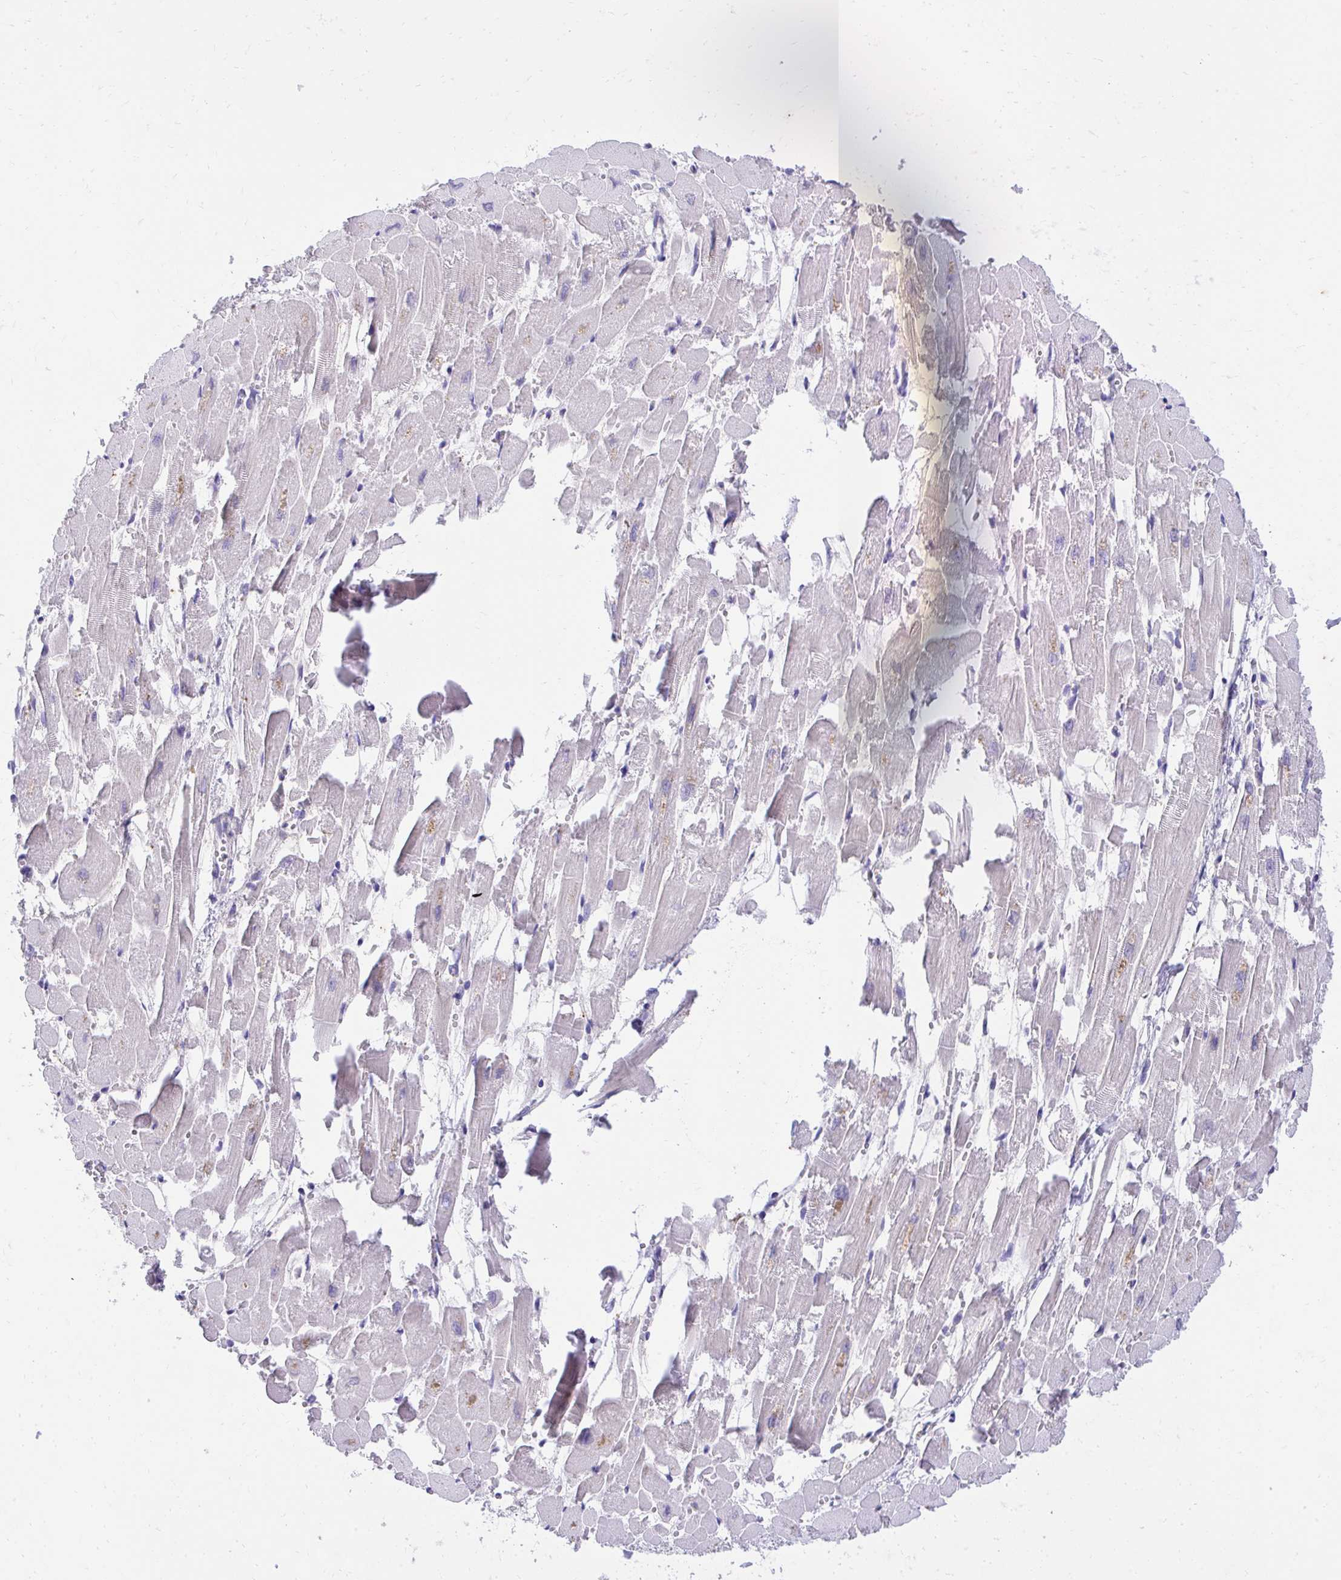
{"staining": {"intensity": "moderate", "quantity": "<25%", "location": "nuclear"}, "tissue": "heart muscle", "cell_type": "Cardiomyocytes", "image_type": "normal", "snomed": [{"axis": "morphology", "description": "Normal tissue, NOS"}, {"axis": "topography", "description": "Heart"}], "caption": "Protein expression analysis of benign human heart muscle reveals moderate nuclear expression in approximately <25% of cardiomyocytes. (IHC, brightfield microscopy, high magnification).", "gene": "KLK1", "patient": {"sex": "female", "age": 52}}